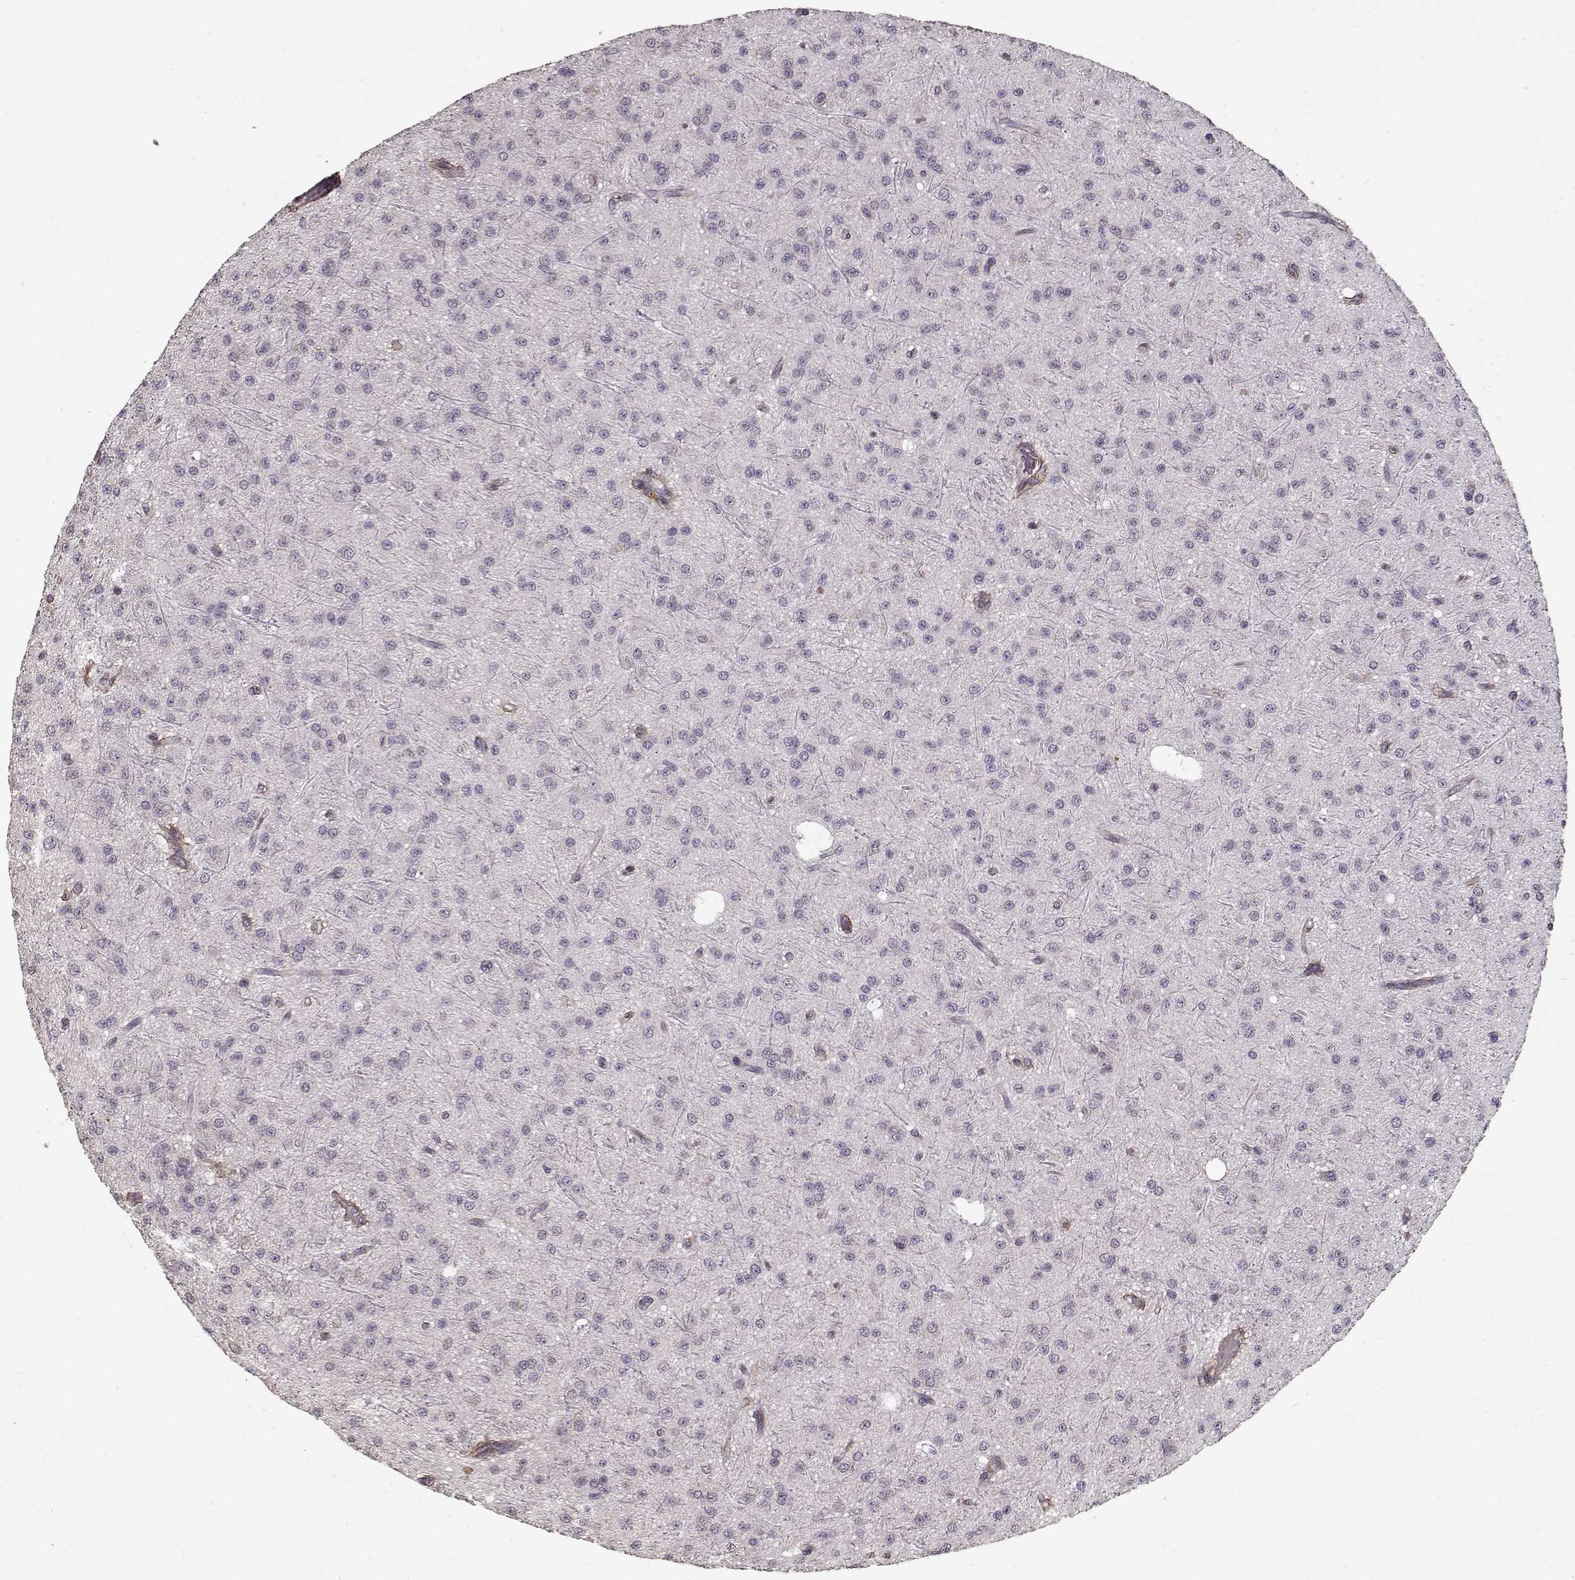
{"staining": {"intensity": "negative", "quantity": "none", "location": "none"}, "tissue": "glioma", "cell_type": "Tumor cells", "image_type": "cancer", "snomed": [{"axis": "morphology", "description": "Glioma, malignant, Low grade"}, {"axis": "topography", "description": "Brain"}], "caption": "The immunohistochemistry photomicrograph has no significant positivity in tumor cells of low-grade glioma (malignant) tissue.", "gene": "LAMA2", "patient": {"sex": "male", "age": 27}}